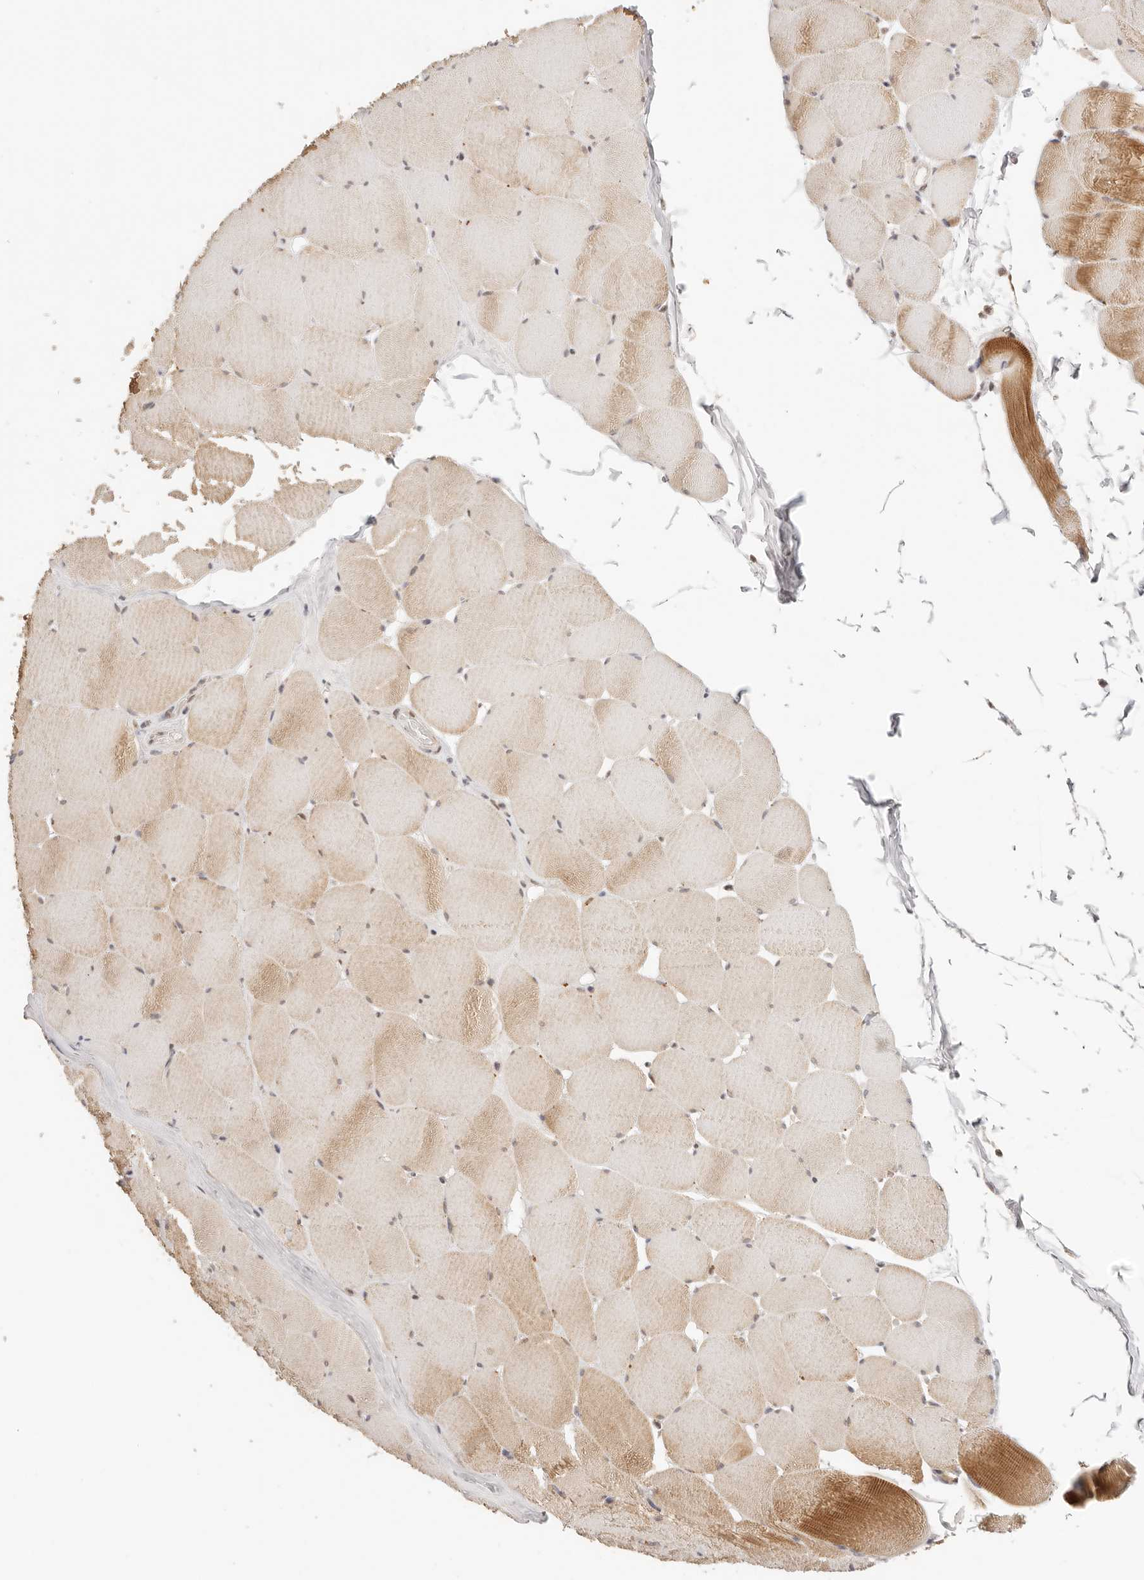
{"staining": {"intensity": "weak", "quantity": ">75%", "location": "cytoplasmic/membranous"}, "tissue": "skeletal muscle", "cell_type": "Myocytes", "image_type": "normal", "snomed": [{"axis": "morphology", "description": "Normal tissue, NOS"}, {"axis": "topography", "description": "Skeletal muscle"}], "caption": "Protein expression analysis of benign skeletal muscle demonstrates weak cytoplasmic/membranous staining in about >75% of myocytes.", "gene": "RFC3", "patient": {"sex": "male", "age": 62}}